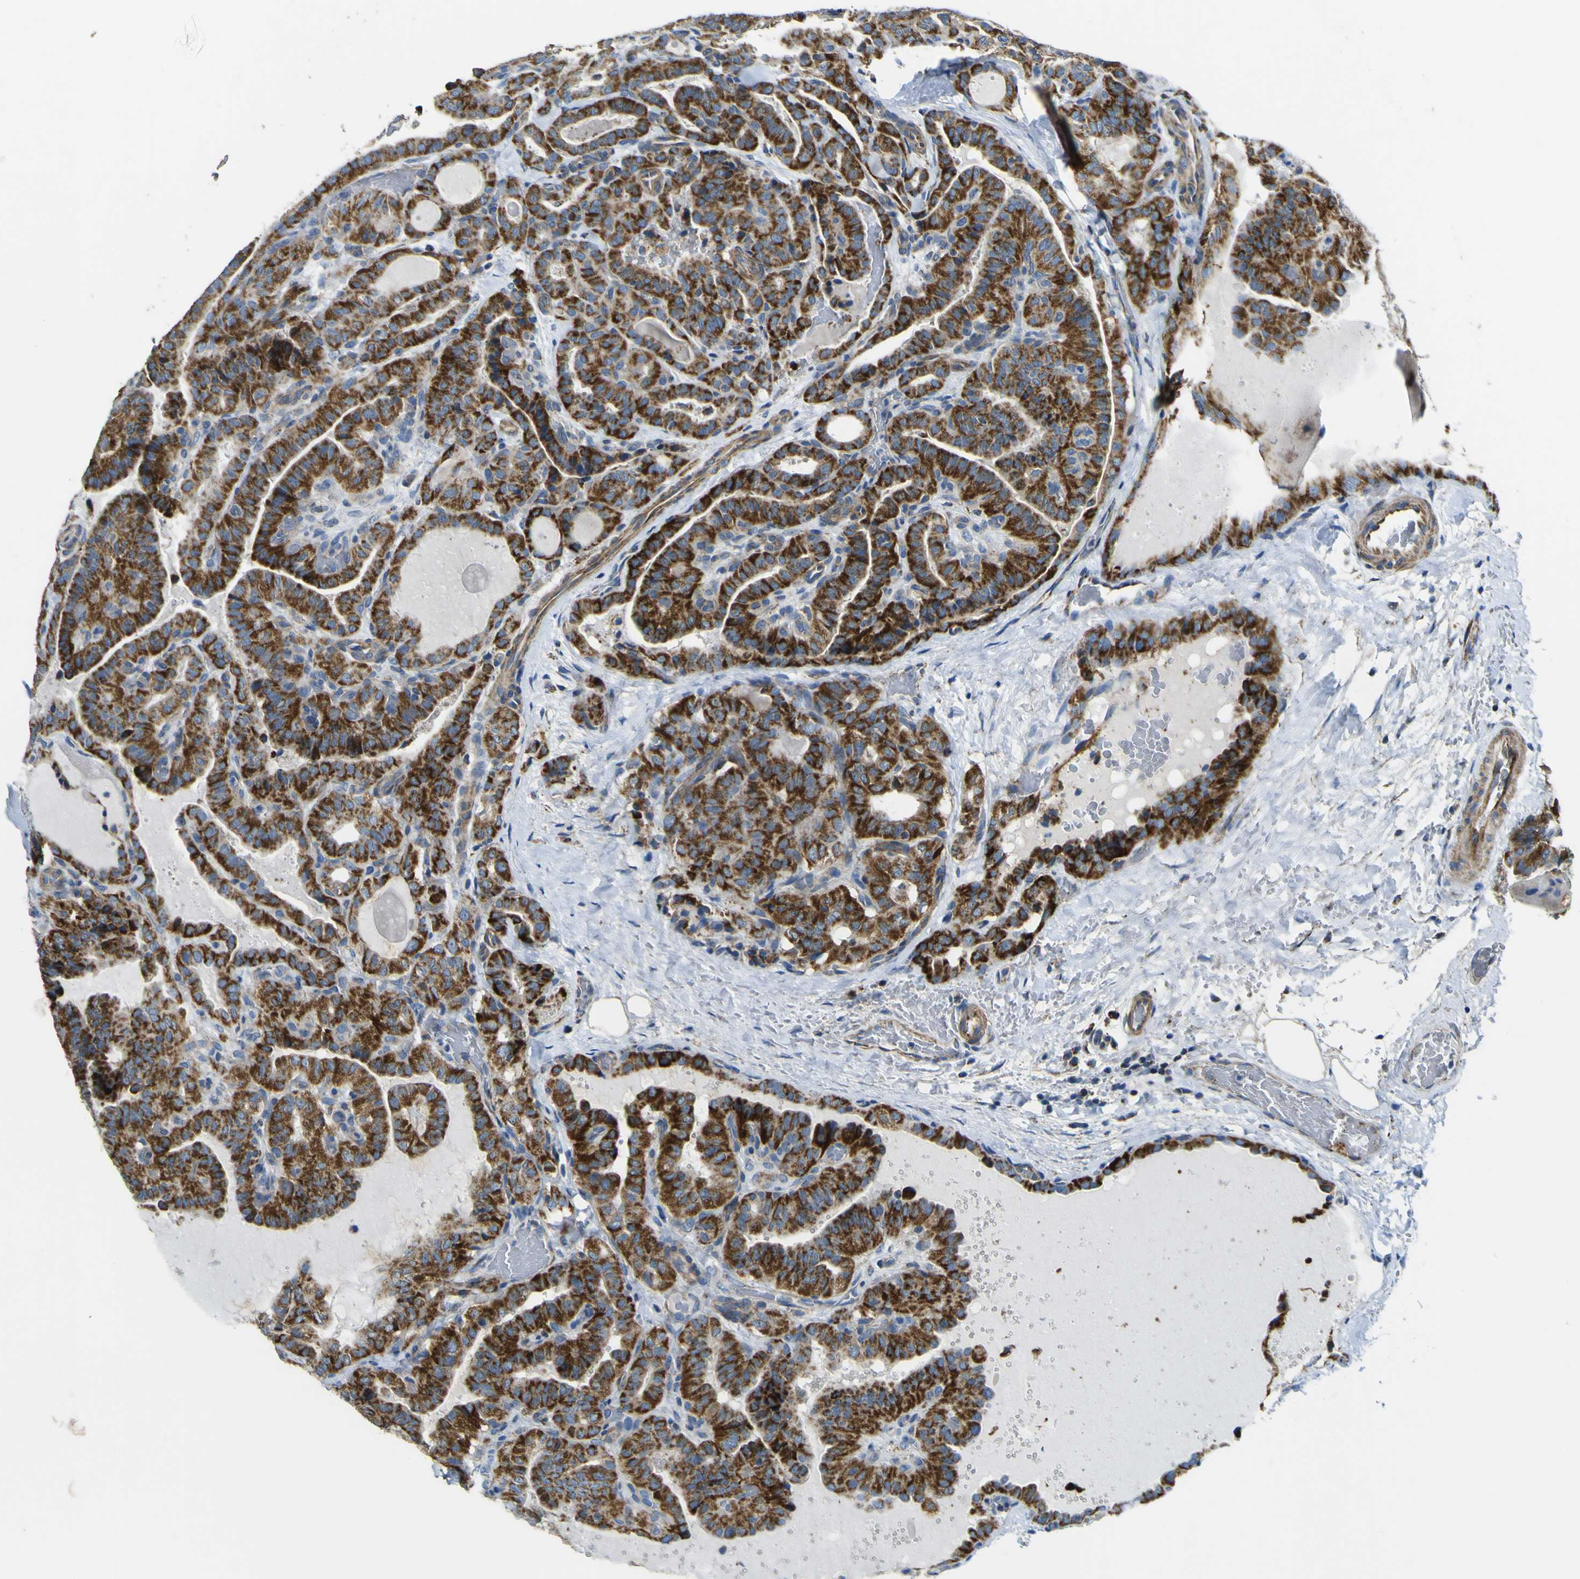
{"staining": {"intensity": "strong", "quantity": ">75%", "location": "cytoplasmic/membranous"}, "tissue": "thyroid cancer", "cell_type": "Tumor cells", "image_type": "cancer", "snomed": [{"axis": "morphology", "description": "Papillary adenocarcinoma, NOS"}, {"axis": "topography", "description": "Thyroid gland"}], "caption": "Tumor cells exhibit high levels of strong cytoplasmic/membranous staining in approximately >75% of cells in human papillary adenocarcinoma (thyroid).", "gene": "ALDH18A1", "patient": {"sex": "male", "age": 77}}